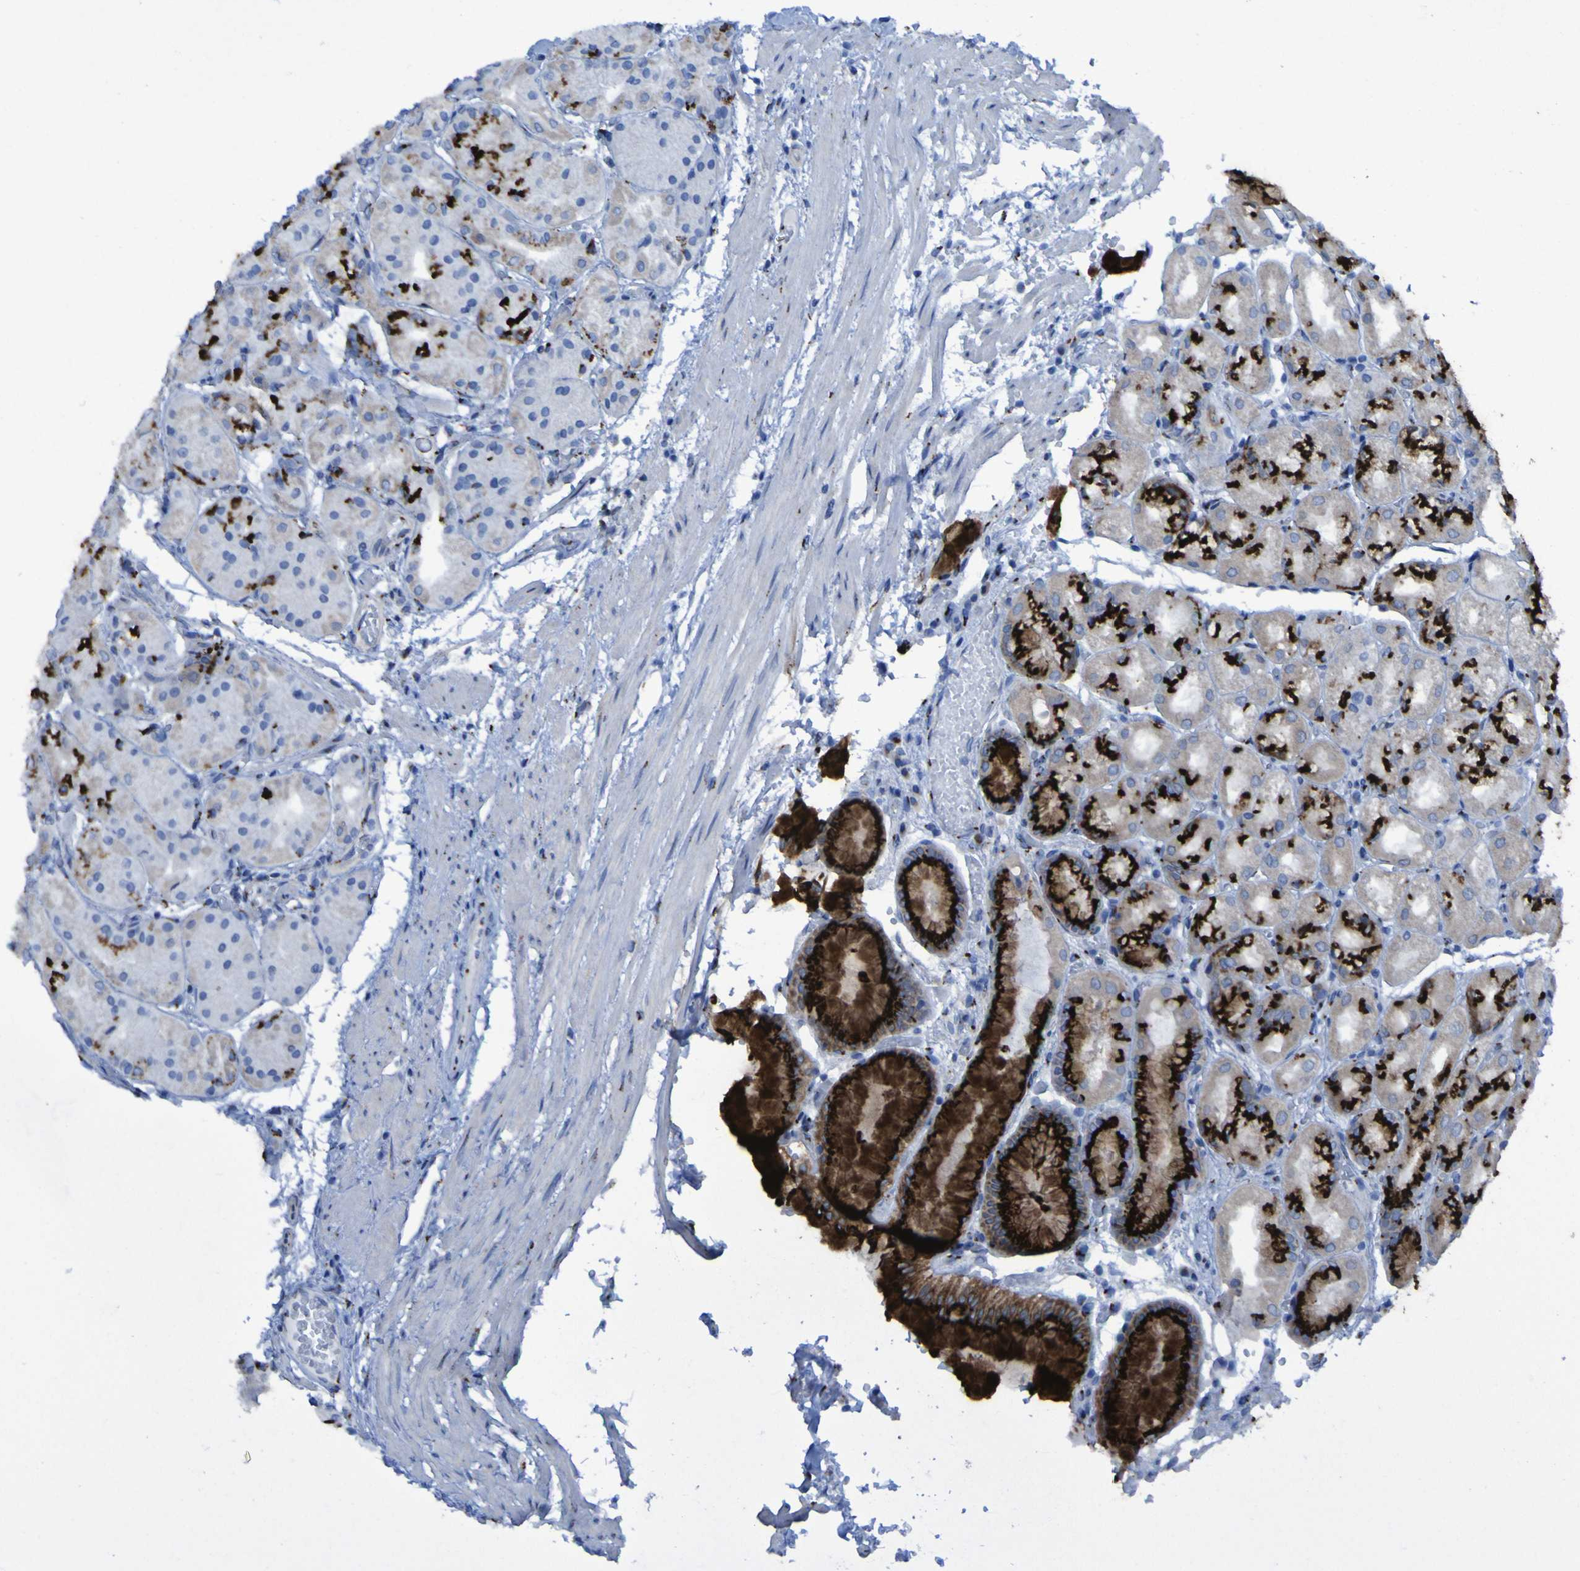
{"staining": {"intensity": "strong", "quantity": ">75%", "location": "cytoplasmic/membranous"}, "tissue": "stomach", "cell_type": "Glandular cells", "image_type": "normal", "snomed": [{"axis": "morphology", "description": "Normal tissue, NOS"}, {"axis": "topography", "description": "Stomach, upper"}], "caption": "Human stomach stained with a brown dye demonstrates strong cytoplasmic/membranous positive staining in about >75% of glandular cells.", "gene": "GOLM1", "patient": {"sex": "male", "age": 72}}